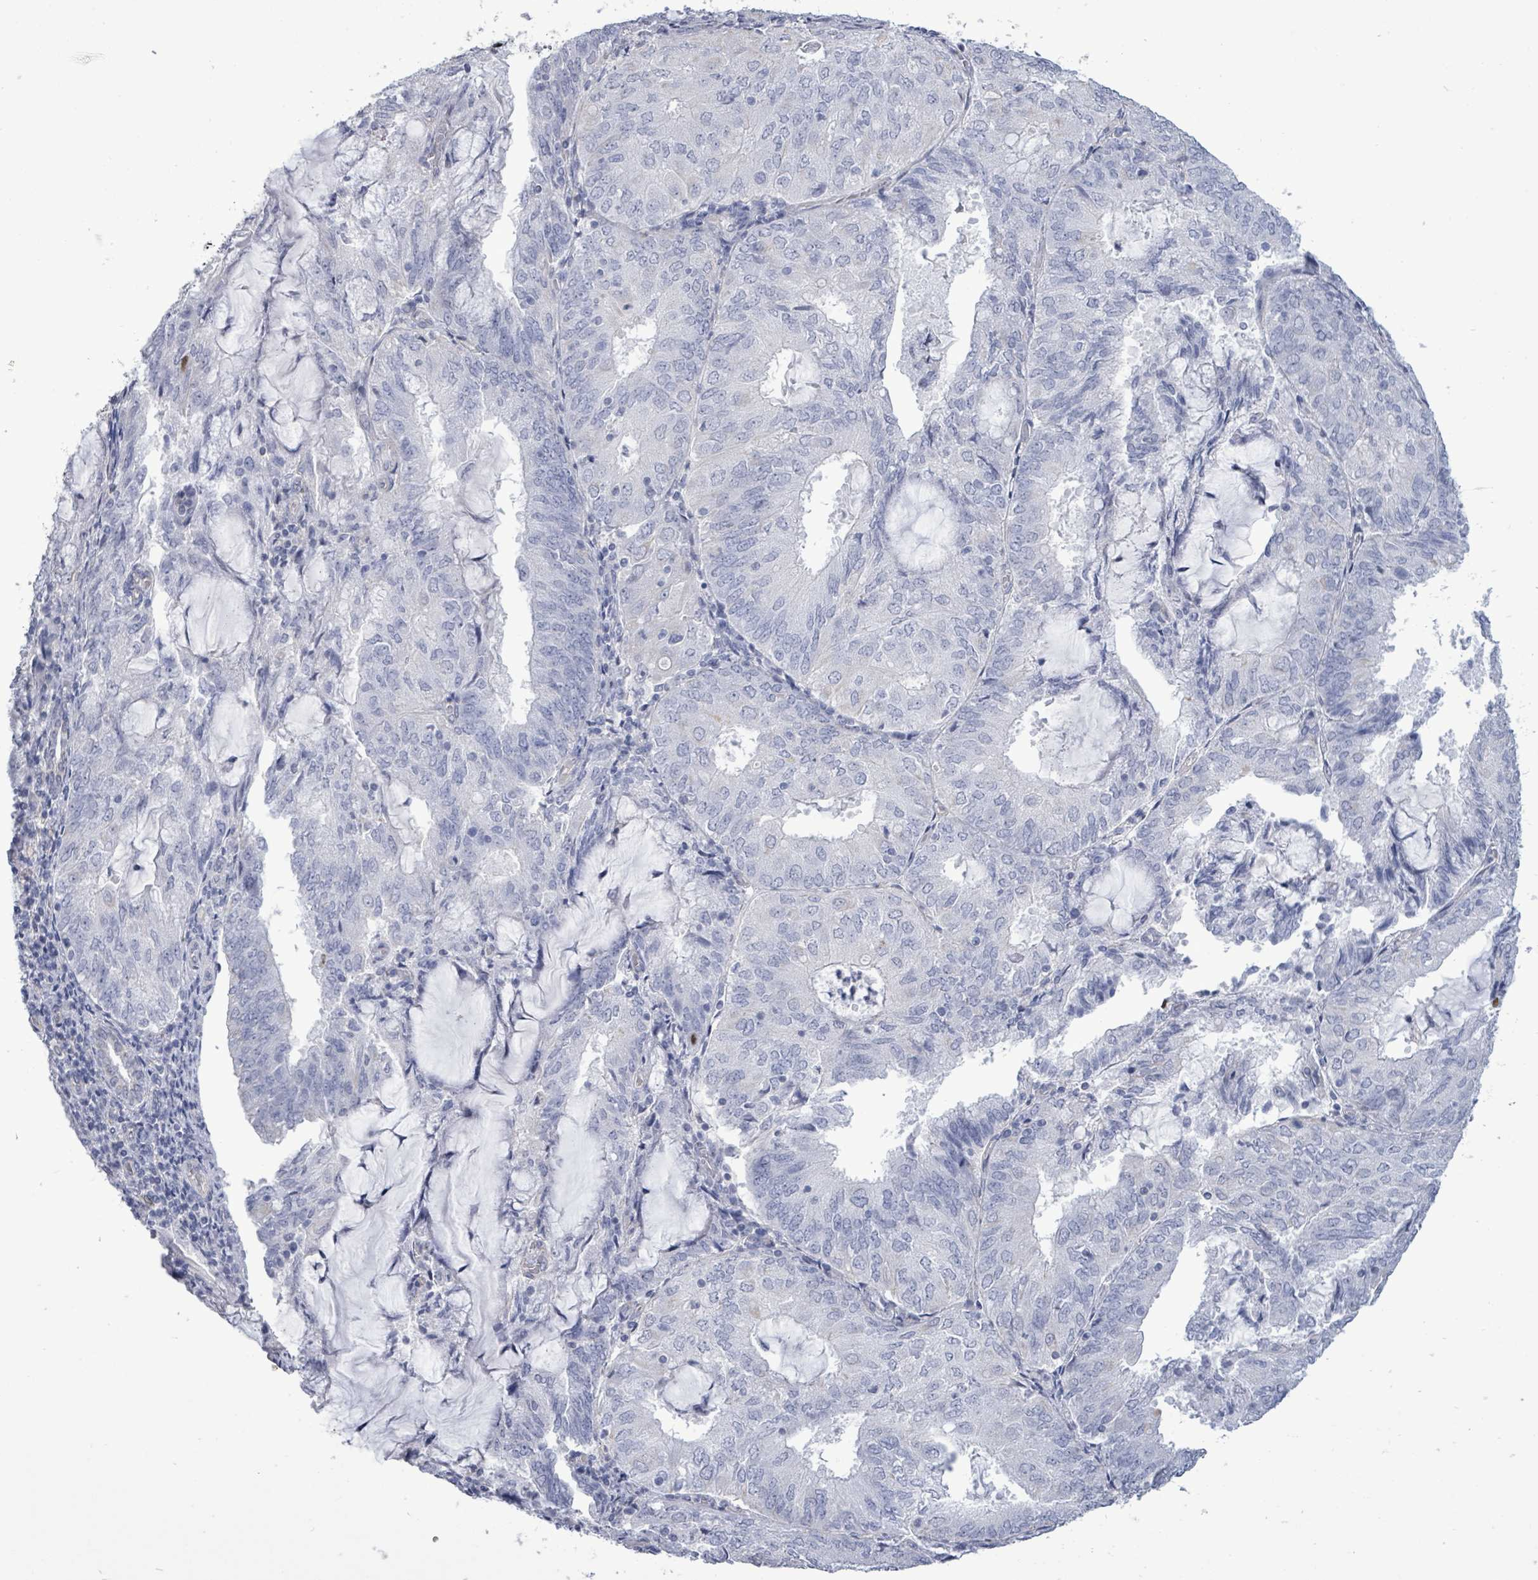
{"staining": {"intensity": "negative", "quantity": "none", "location": "none"}, "tissue": "endometrial cancer", "cell_type": "Tumor cells", "image_type": "cancer", "snomed": [{"axis": "morphology", "description": "Adenocarcinoma, NOS"}, {"axis": "topography", "description": "Endometrium"}], "caption": "Immunohistochemistry of endometrial cancer exhibits no expression in tumor cells.", "gene": "CT45A5", "patient": {"sex": "female", "age": 81}}